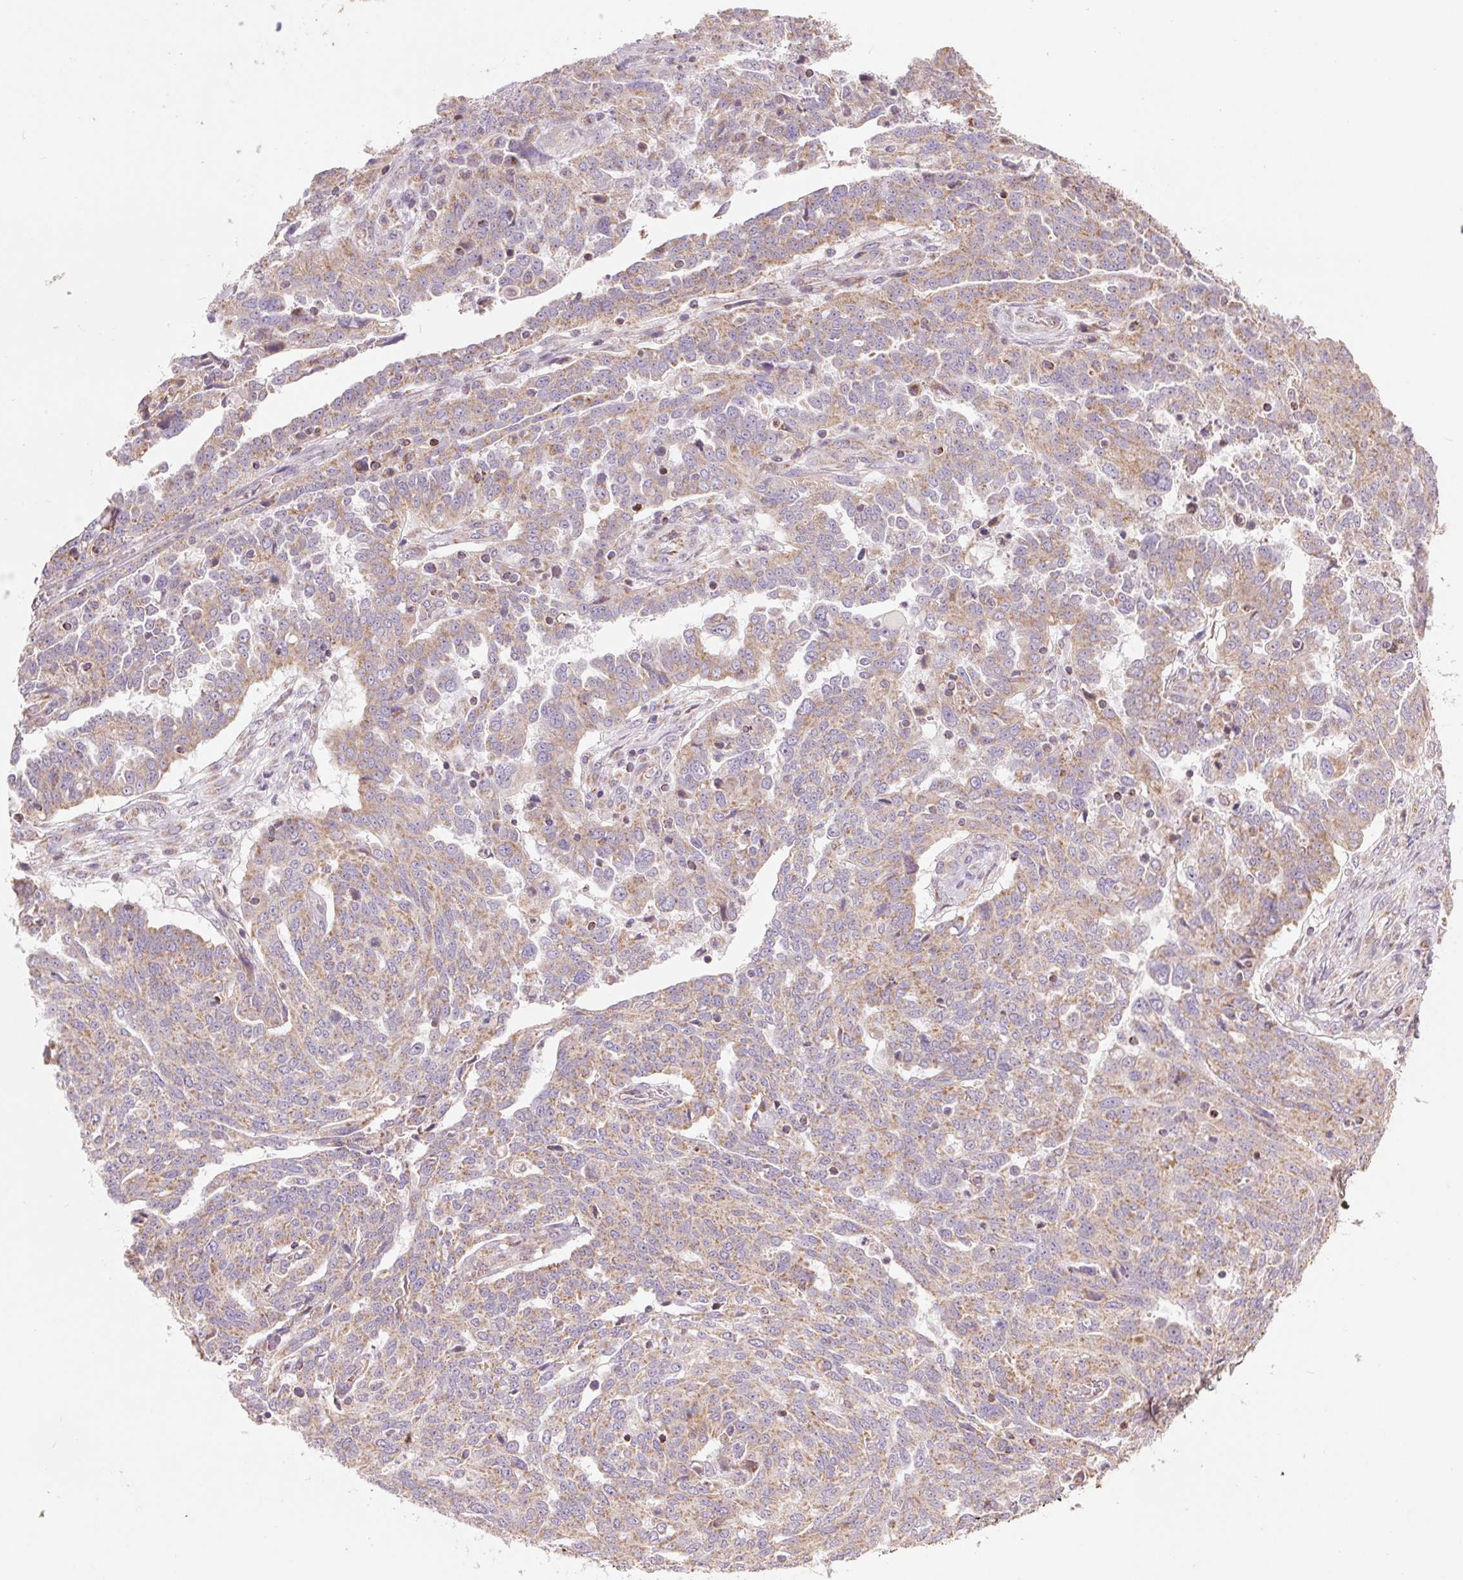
{"staining": {"intensity": "weak", "quantity": ">75%", "location": "cytoplasmic/membranous"}, "tissue": "ovarian cancer", "cell_type": "Tumor cells", "image_type": "cancer", "snomed": [{"axis": "morphology", "description": "Cystadenocarcinoma, serous, NOS"}, {"axis": "topography", "description": "Ovary"}], "caption": "Weak cytoplasmic/membranous positivity is present in approximately >75% of tumor cells in ovarian serous cystadenocarcinoma.", "gene": "DGUOK", "patient": {"sex": "female", "age": 67}}